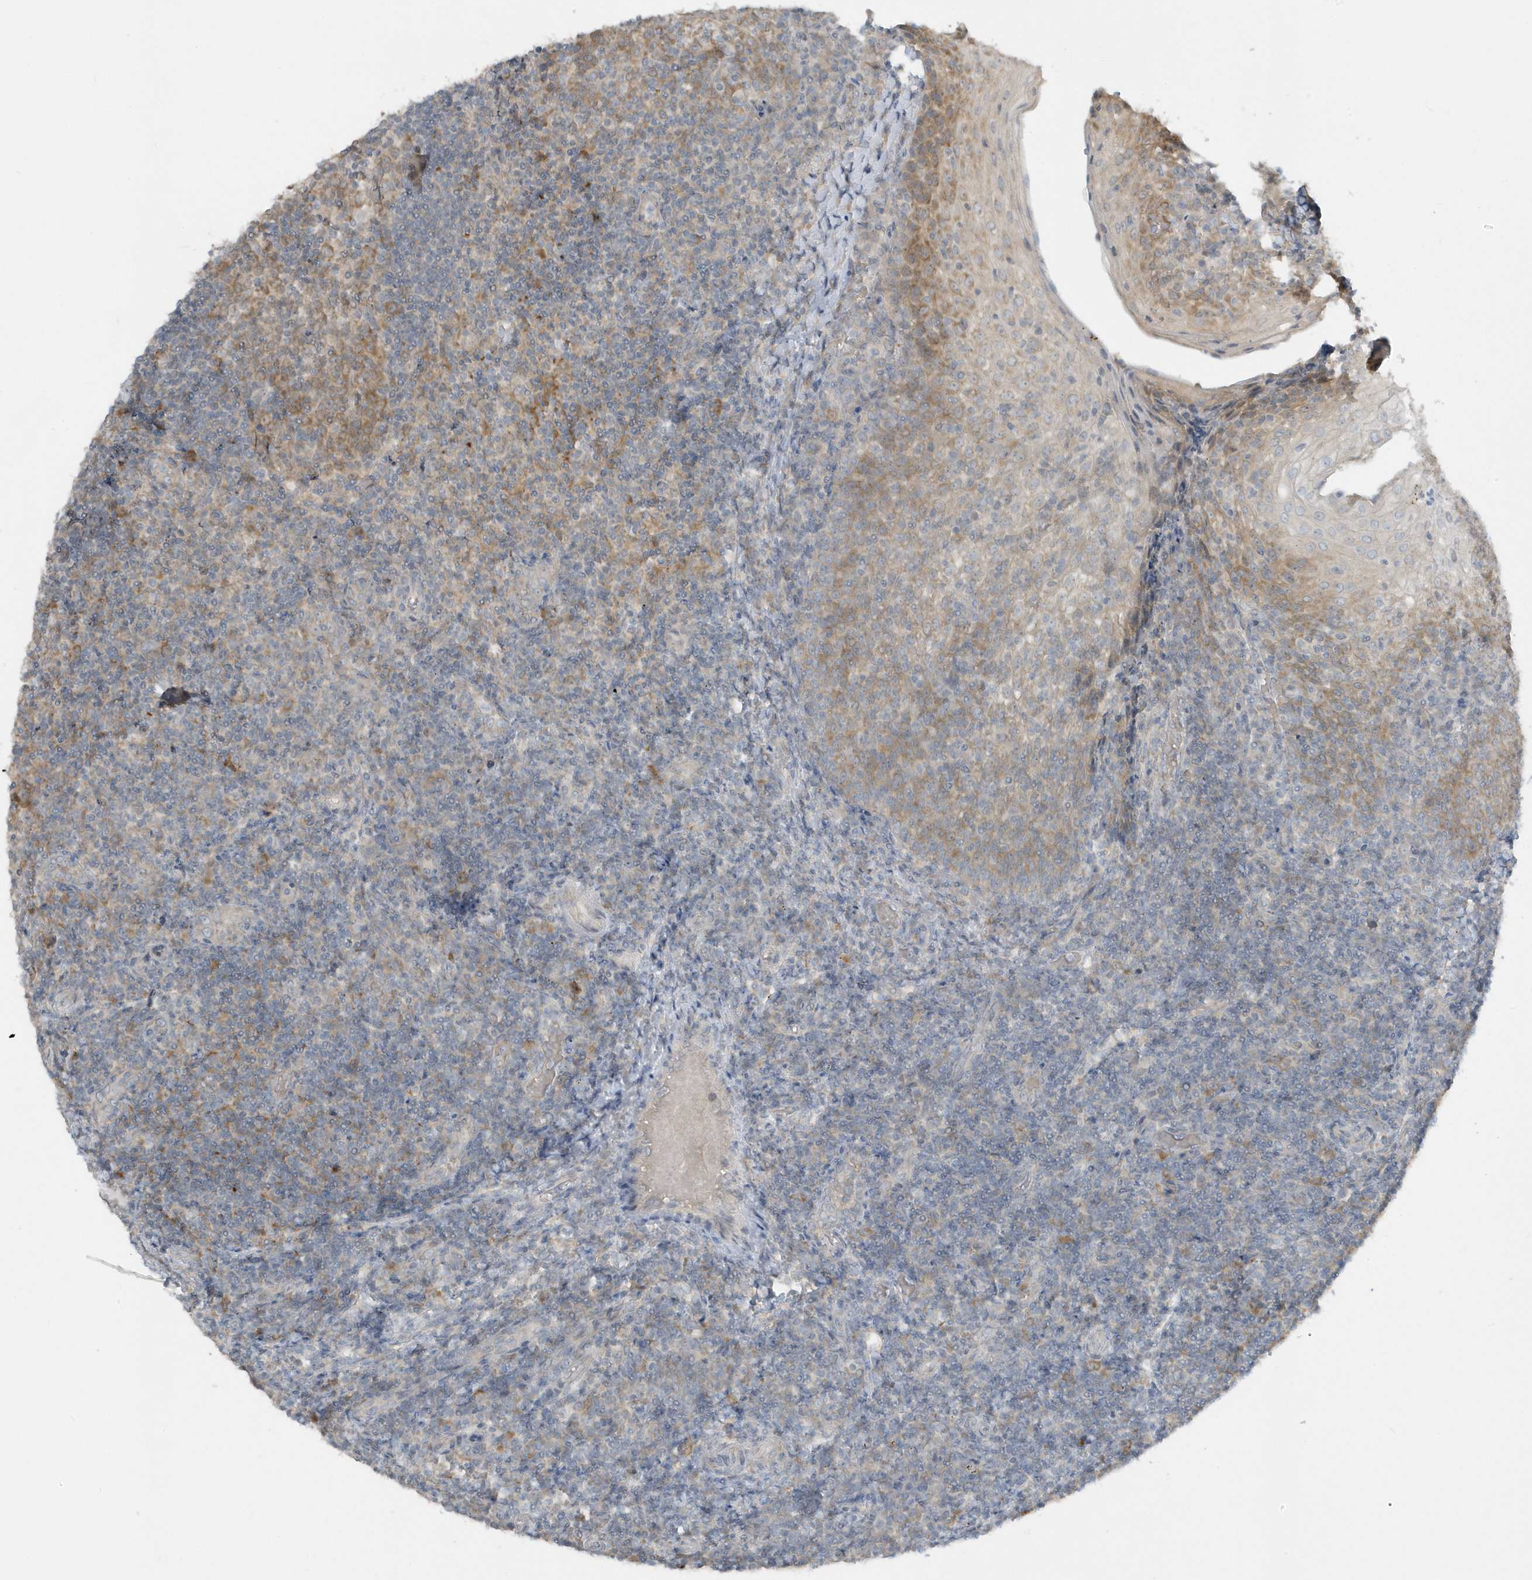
{"staining": {"intensity": "weak", "quantity": "25%-75%", "location": "cytoplasmic/membranous"}, "tissue": "tonsil", "cell_type": "Germinal center cells", "image_type": "normal", "snomed": [{"axis": "morphology", "description": "Normal tissue, NOS"}, {"axis": "topography", "description": "Tonsil"}], "caption": "Protein staining shows weak cytoplasmic/membranous positivity in about 25%-75% of germinal center cells in benign tonsil.", "gene": "SCN3A", "patient": {"sex": "female", "age": 19}}